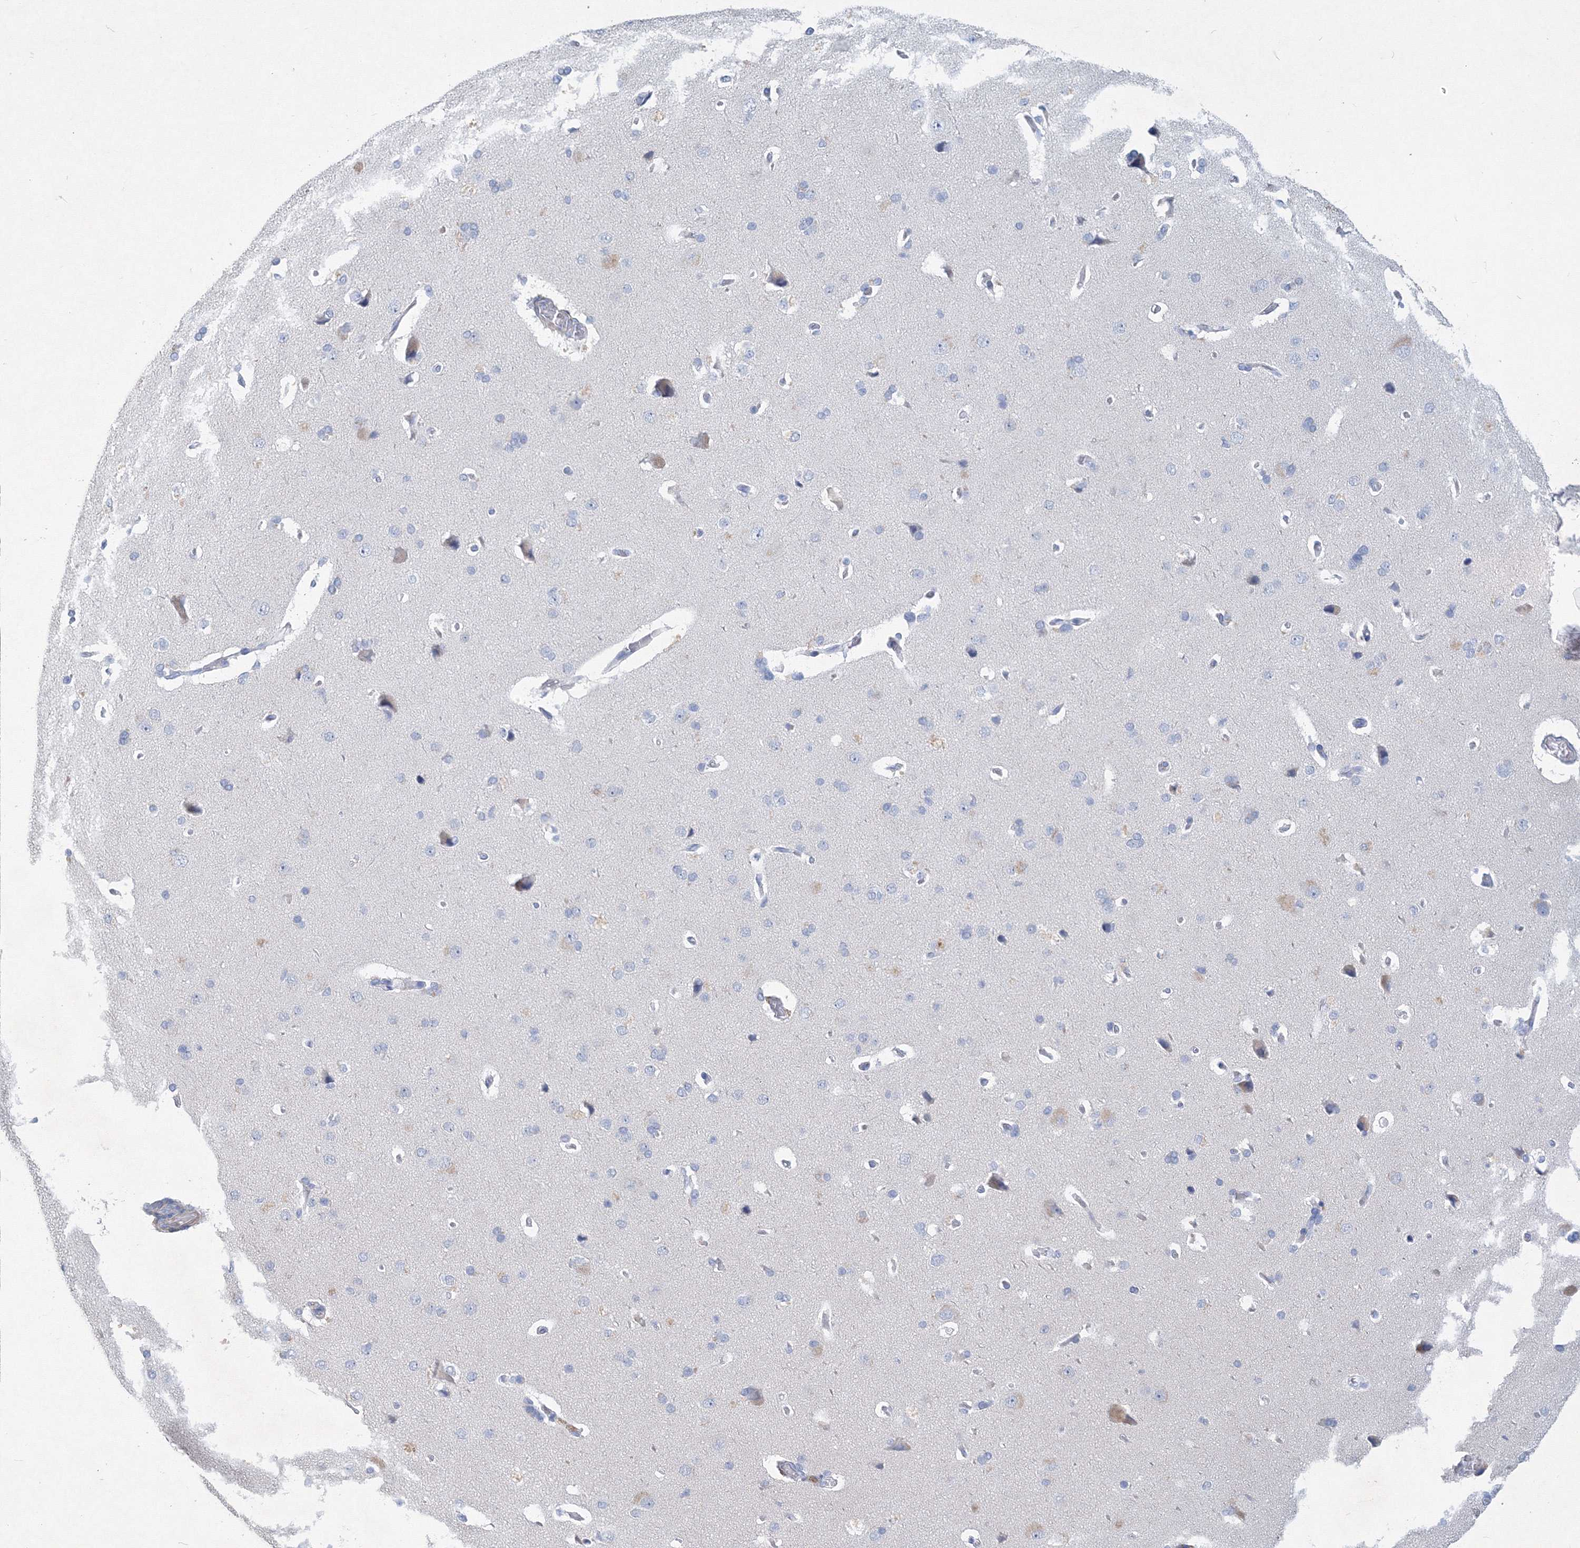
{"staining": {"intensity": "negative", "quantity": "none", "location": "none"}, "tissue": "cerebral cortex", "cell_type": "Endothelial cells", "image_type": "normal", "snomed": [{"axis": "morphology", "description": "Normal tissue, NOS"}, {"axis": "topography", "description": "Cerebral cortex"}], "caption": "Benign cerebral cortex was stained to show a protein in brown. There is no significant positivity in endothelial cells.", "gene": "OSBPL6", "patient": {"sex": "male", "age": 62}}